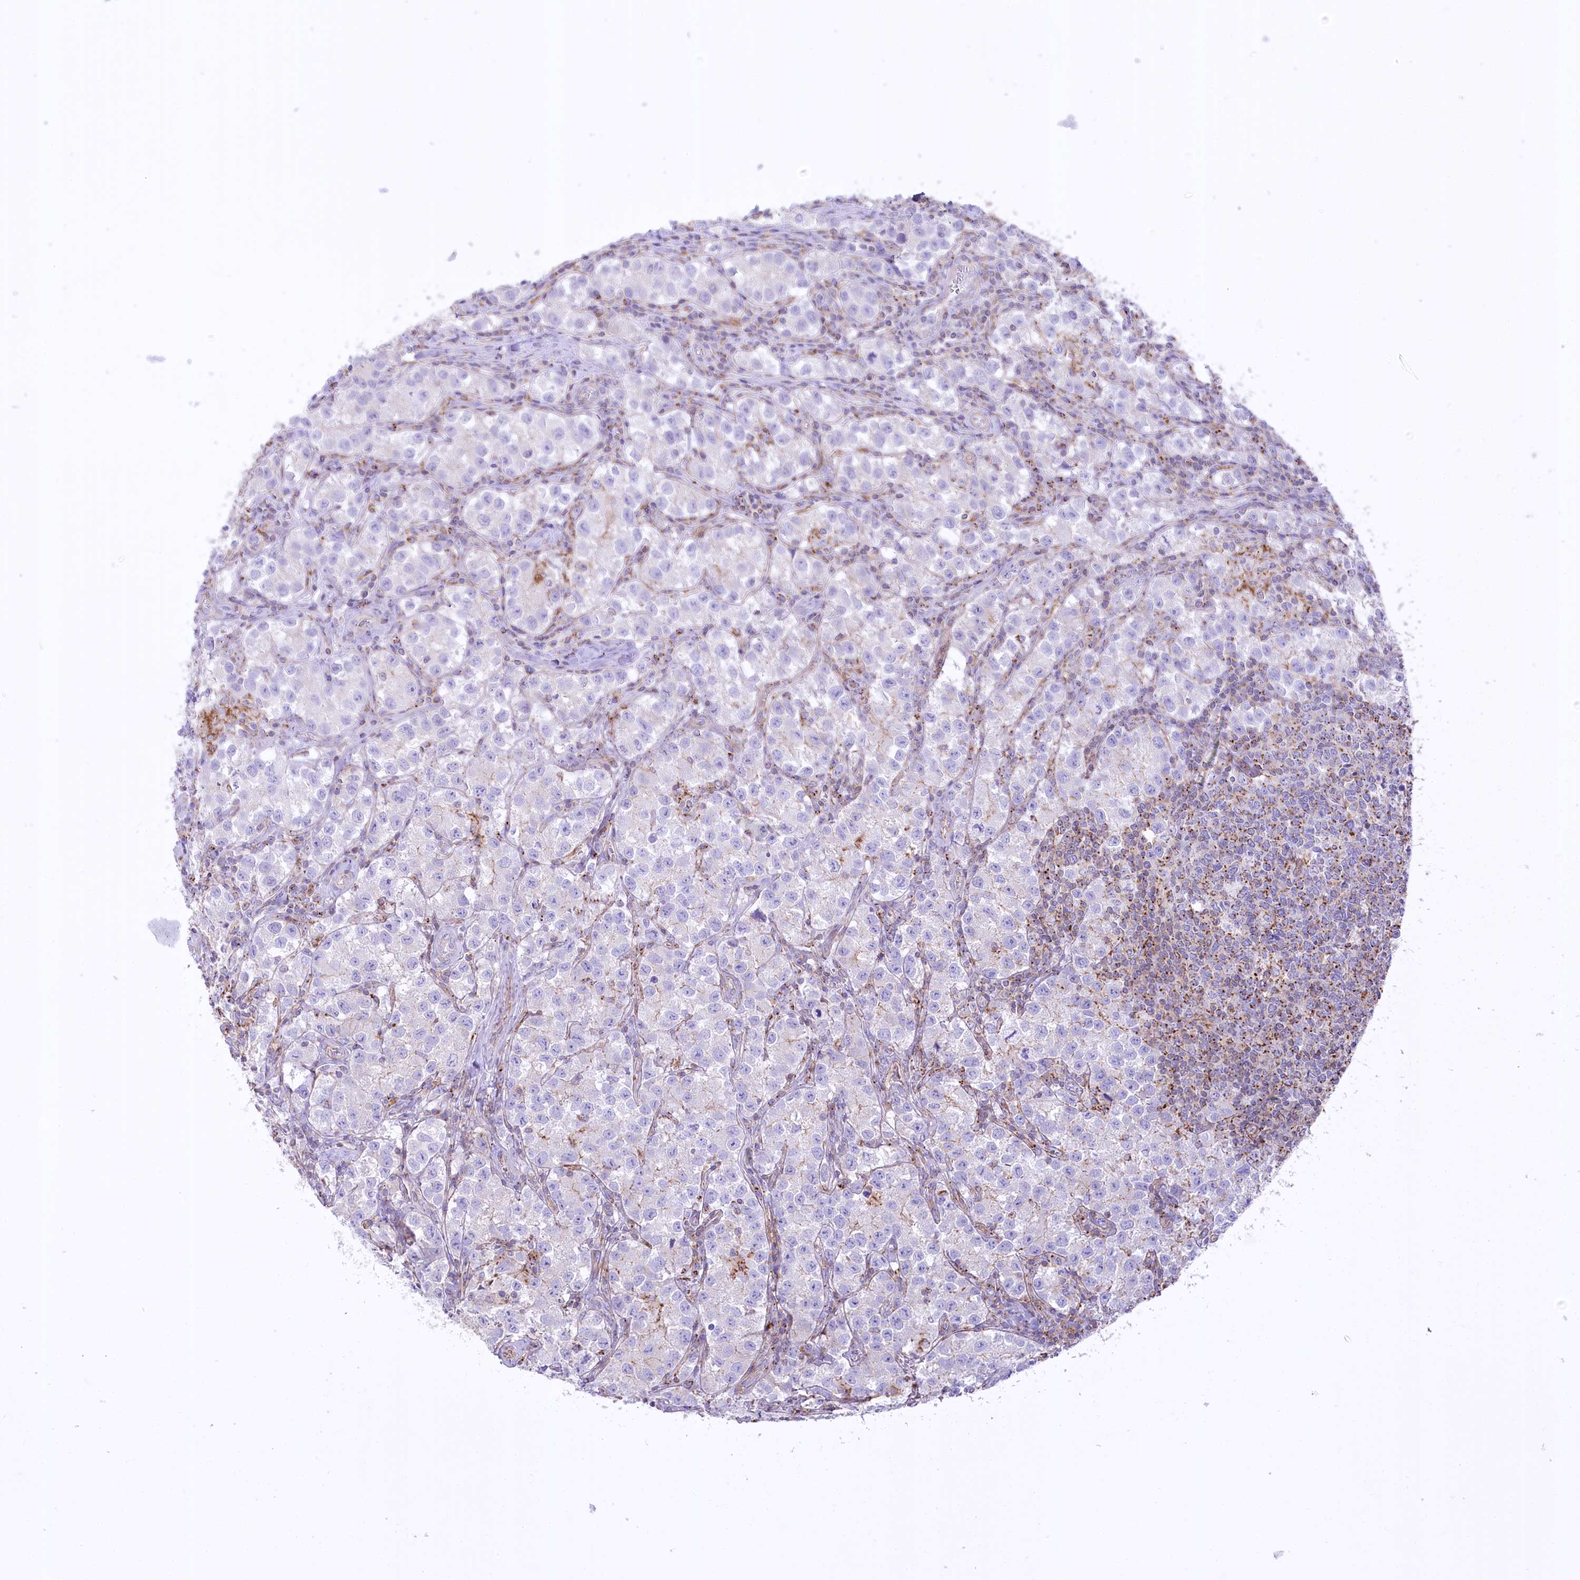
{"staining": {"intensity": "negative", "quantity": "none", "location": "none"}, "tissue": "testis cancer", "cell_type": "Tumor cells", "image_type": "cancer", "snomed": [{"axis": "morphology", "description": "Seminoma, NOS"}, {"axis": "morphology", "description": "Carcinoma, Embryonal, NOS"}, {"axis": "topography", "description": "Testis"}], "caption": "Photomicrograph shows no significant protein staining in tumor cells of testis cancer.", "gene": "FAM216A", "patient": {"sex": "male", "age": 43}}